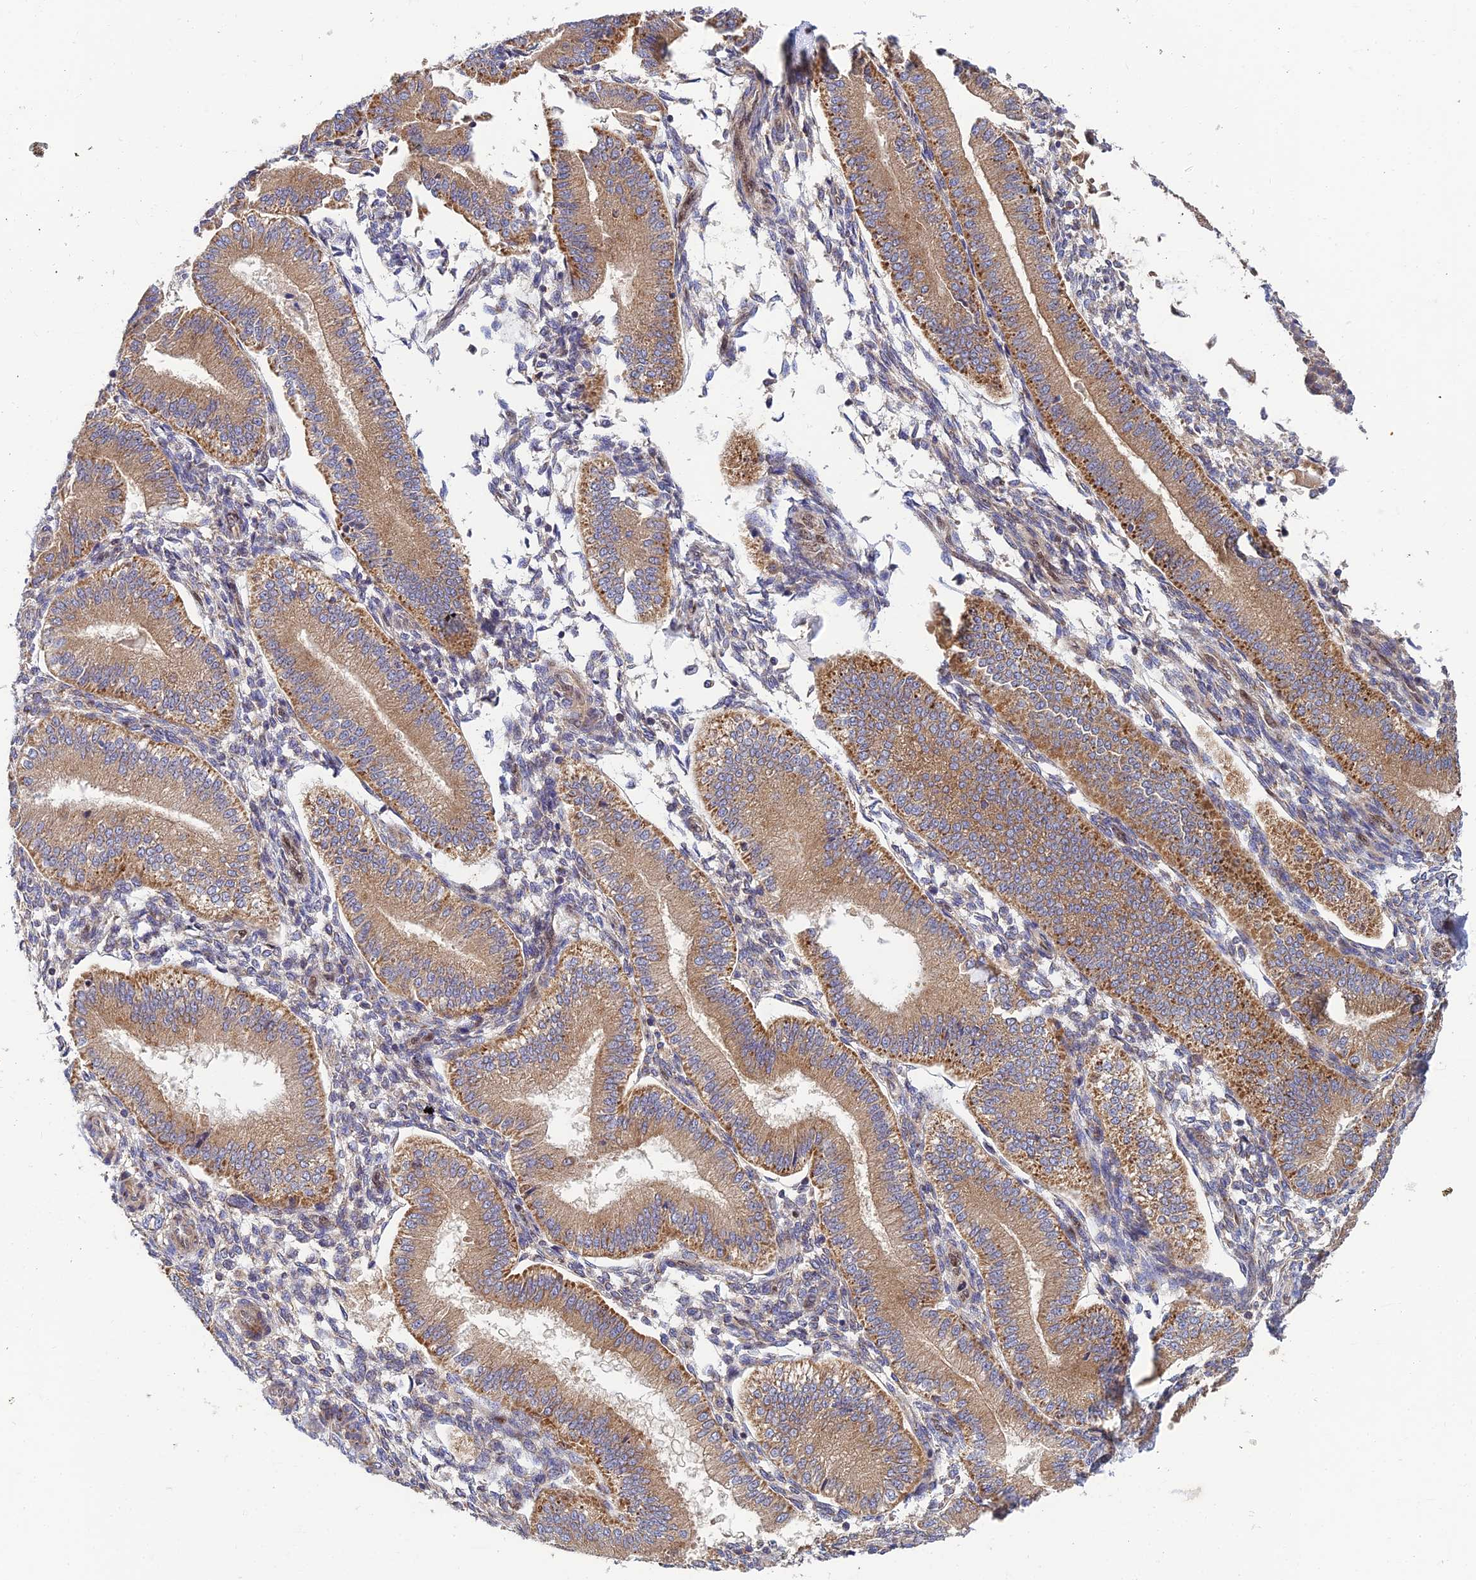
{"staining": {"intensity": "moderate", "quantity": "<25%", "location": "cytoplasmic/membranous"}, "tissue": "endometrium", "cell_type": "Cells in endometrial stroma", "image_type": "normal", "snomed": [{"axis": "morphology", "description": "Normal tissue, NOS"}, {"axis": "topography", "description": "Endometrium"}], "caption": "The image demonstrates staining of unremarkable endometrium, revealing moderate cytoplasmic/membranous protein staining (brown color) within cells in endometrial stroma.", "gene": "PODNL1", "patient": {"sex": "female", "age": 39}}